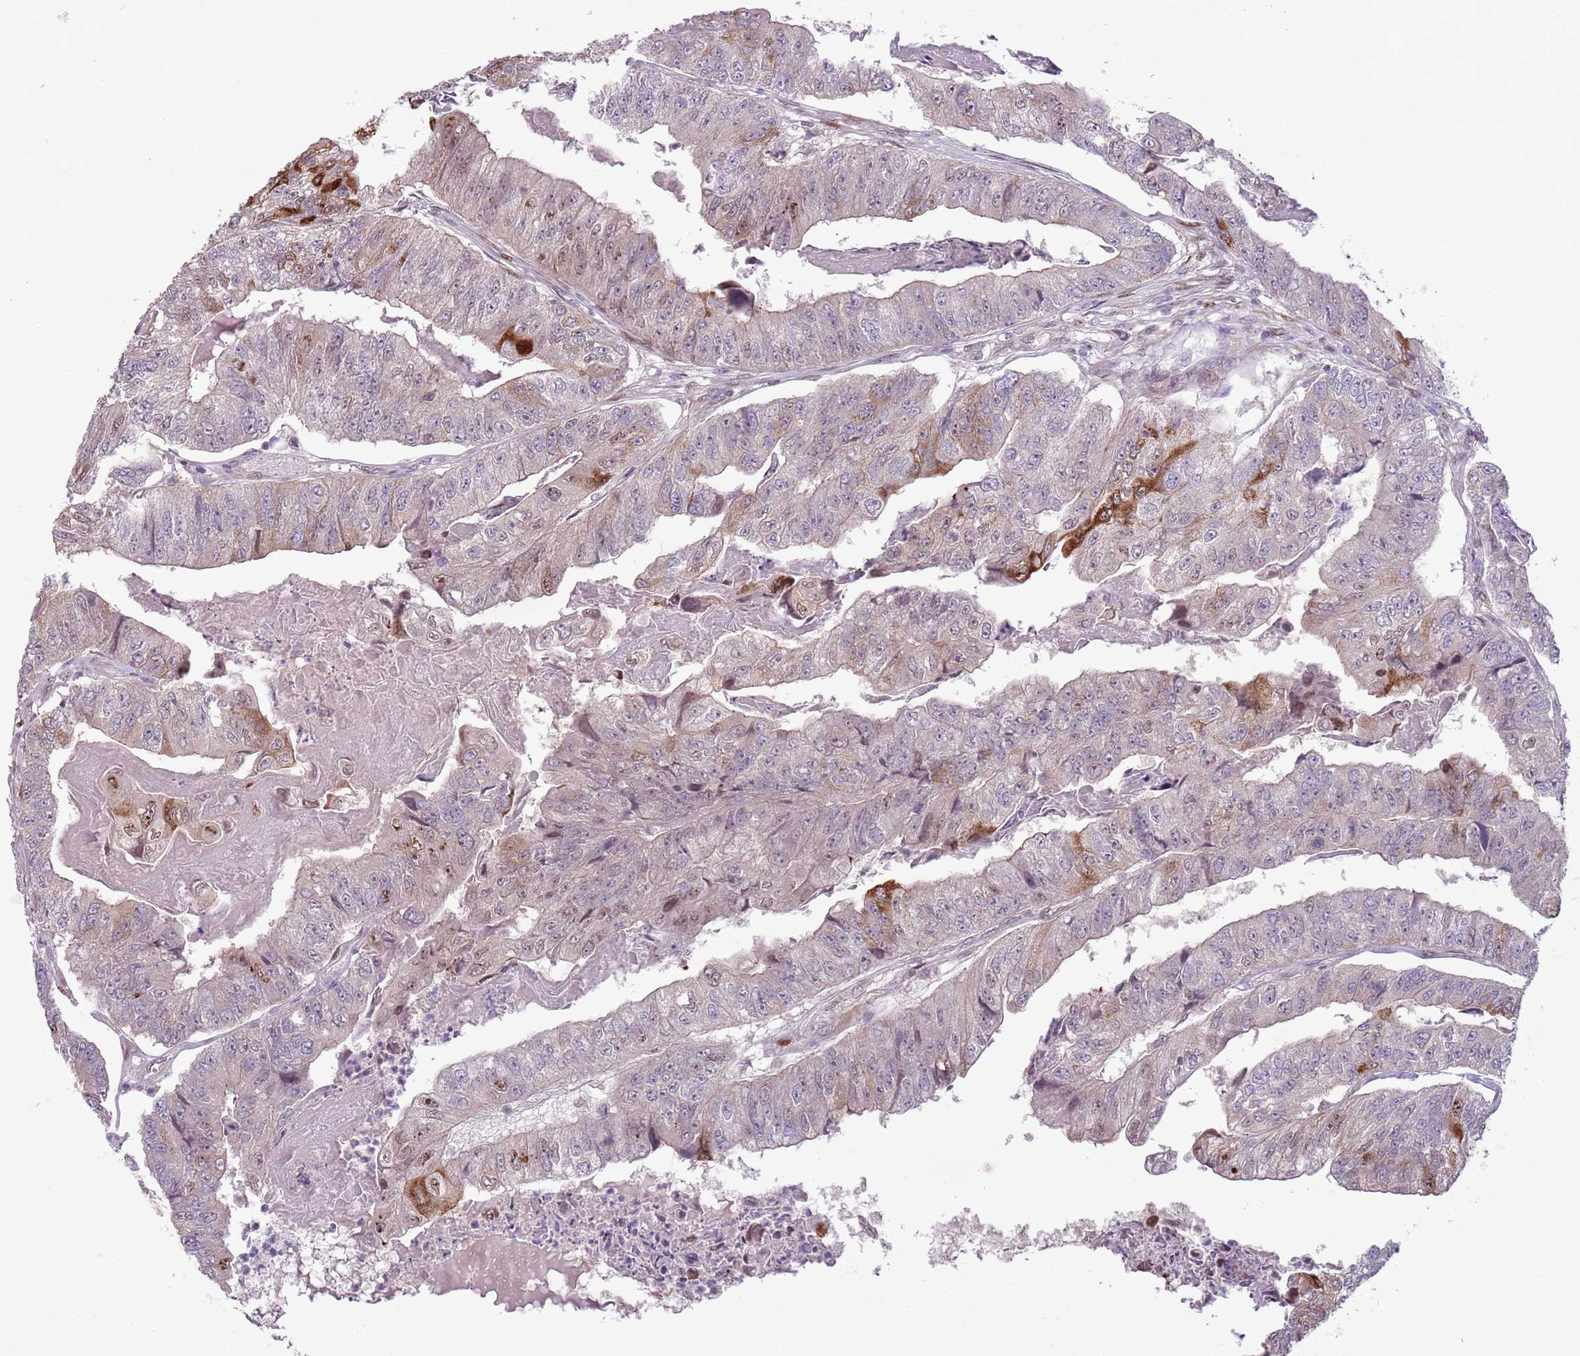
{"staining": {"intensity": "moderate", "quantity": "<25%", "location": "cytoplasmic/membranous,nuclear"}, "tissue": "colorectal cancer", "cell_type": "Tumor cells", "image_type": "cancer", "snomed": [{"axis": "morphology", "description": "Adenocarcinoma, NOS"}, {"axis": "topography", "description": "Colon"}], "caption": "The histopathology image exhibits immunohistochemical staining of colorectal cancer. There is moderate cytoplasmic/membranous and nuclear staining is present in about <25% of tumor cells.", "gene": "CCND2", "patient": {"sex": "female", "age": 67}}